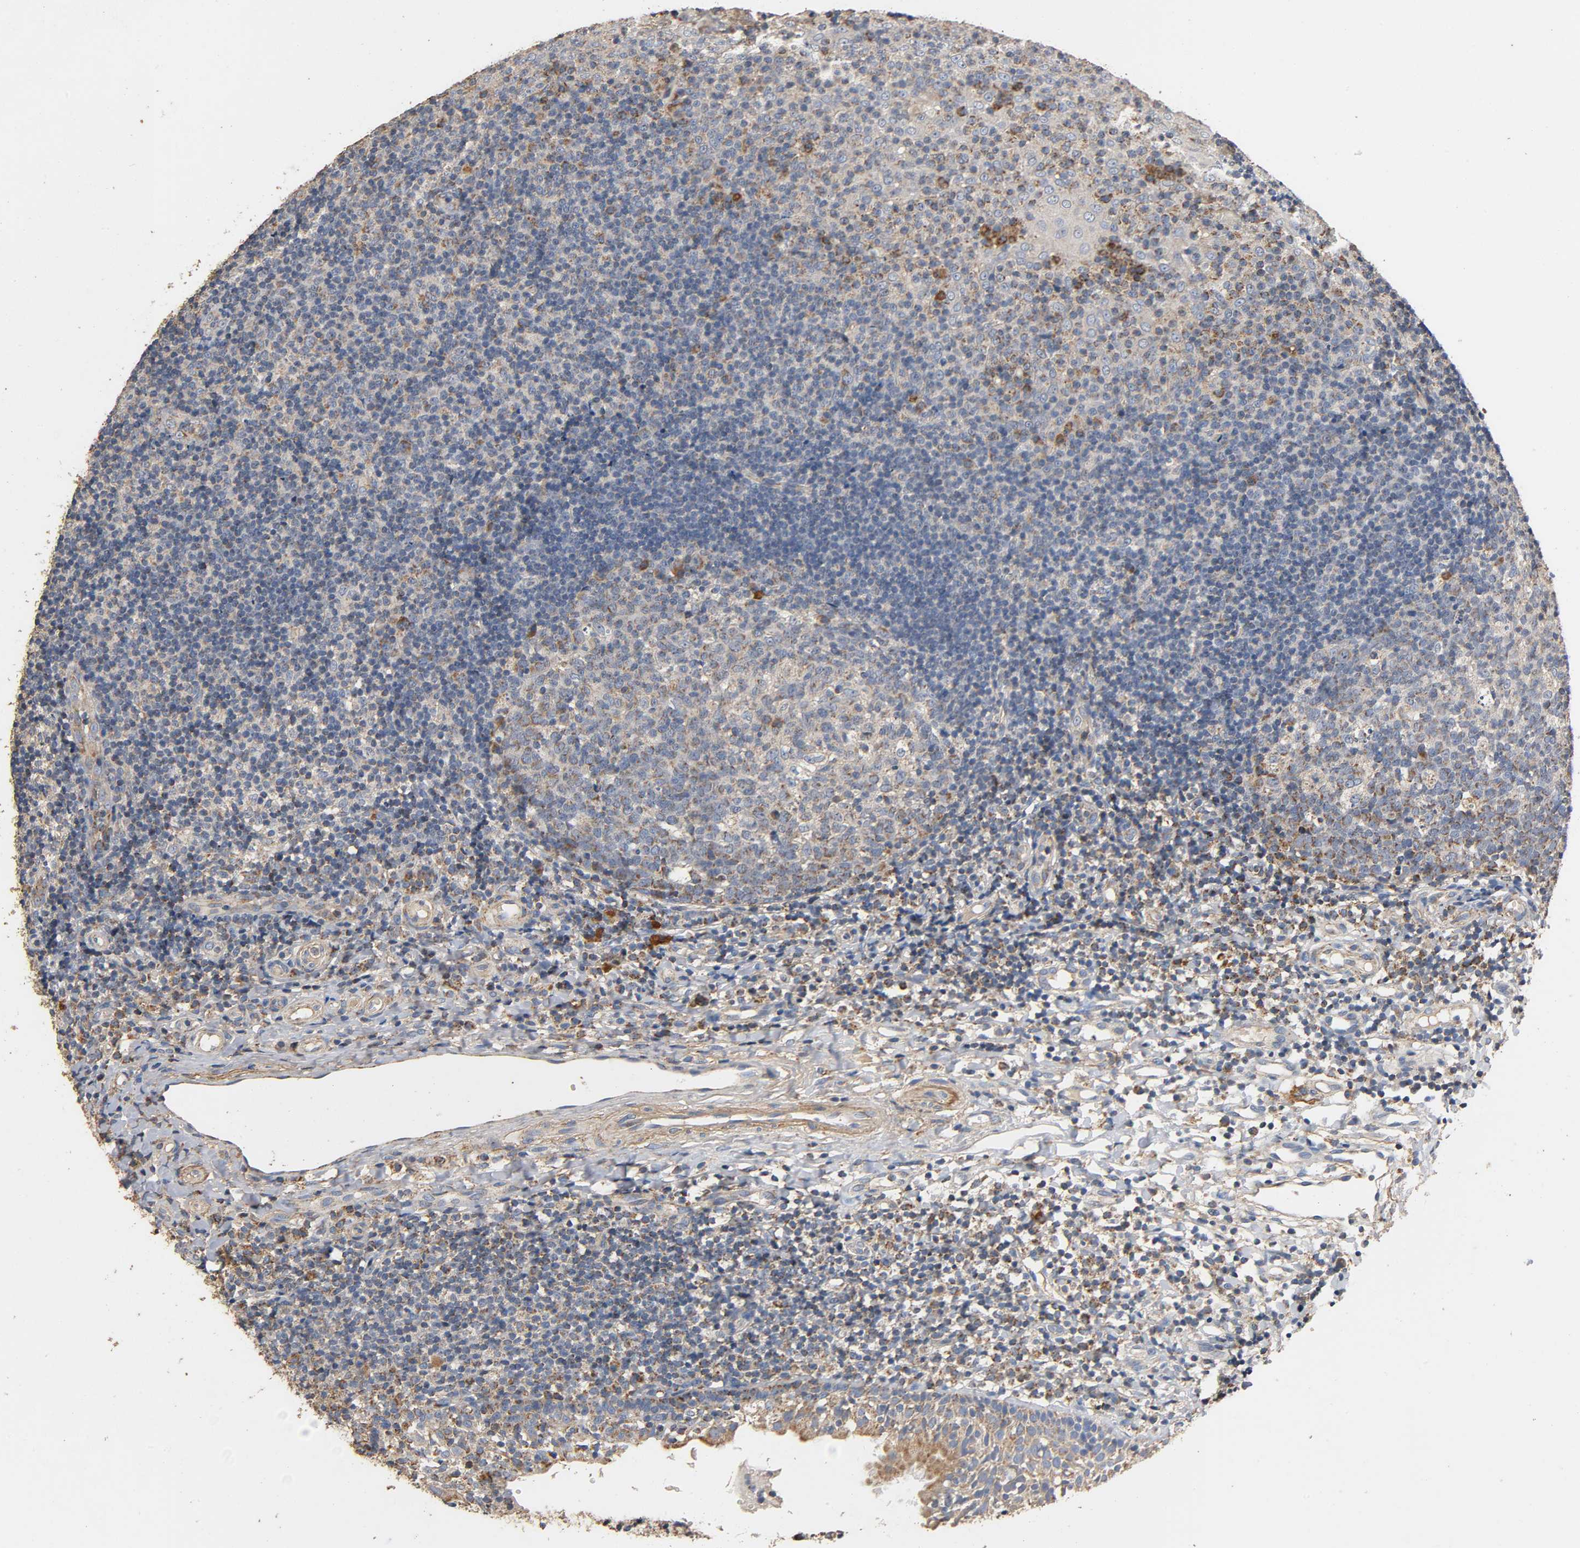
{"staining": {"intensity": "weak", "quantity": ">75%", "location": "cytoplasmic/membranous"}, "tissue": "tonsil", "cell_type": "Germinal center cells", "image_type": "normal", "snomed": [{"axis": "morphology", "description": "Normal tissue, NOS"}, {"axis": "topography", "description": "Tonsil"}], "caption": "The image displays immunohistochemical staining of unremarkable tonsil. There is weak cytoplasmic/membranous expression is identified in approximately >75% of germinal center cells. (Brightfield microscopy of DAB IHC at high magnification).", "gene": "NDUFS3", "patient": {"sex": "female", "age": 40}}